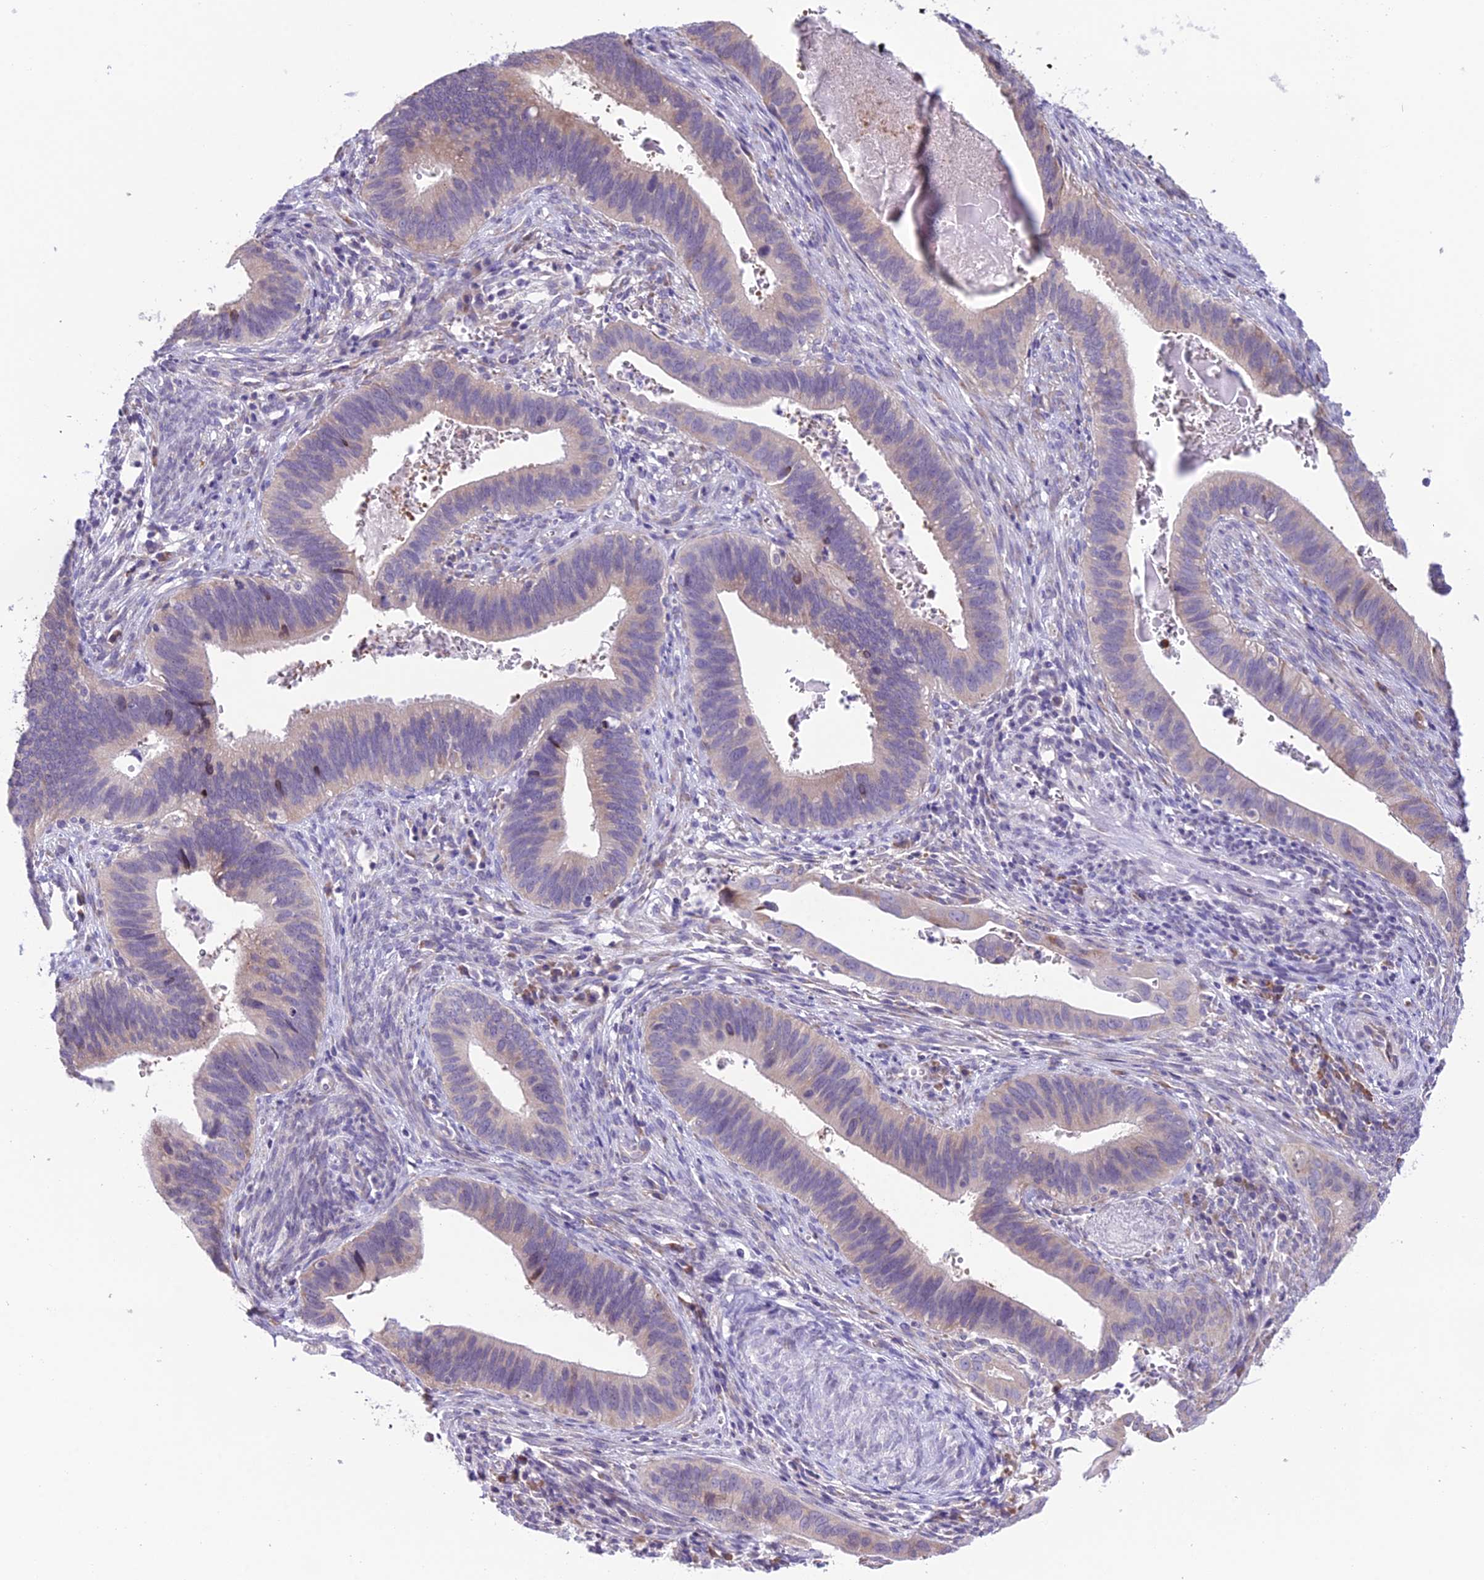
{"staining": {"intensity": "weak", "quantity": "25%-75%", "location": "cytoplasmic/membranous"}, "tissue": "cervical cancer", "cell_type": "Tumor cells", "image_type": "cancer", "snomed": [{"axis": "morphology", "description": "Adenocarcinoma, NOS"}, {"axis": "topography", "description": "Cervix"}], "caption": "A photomicrograph of cervical adenocarcinoma stained for a protein reveals weak cytoplasmic/membranous brown staining in tumor cells.", "gene": "RPS26", "patient": {"sex": "female", "age": 42}}